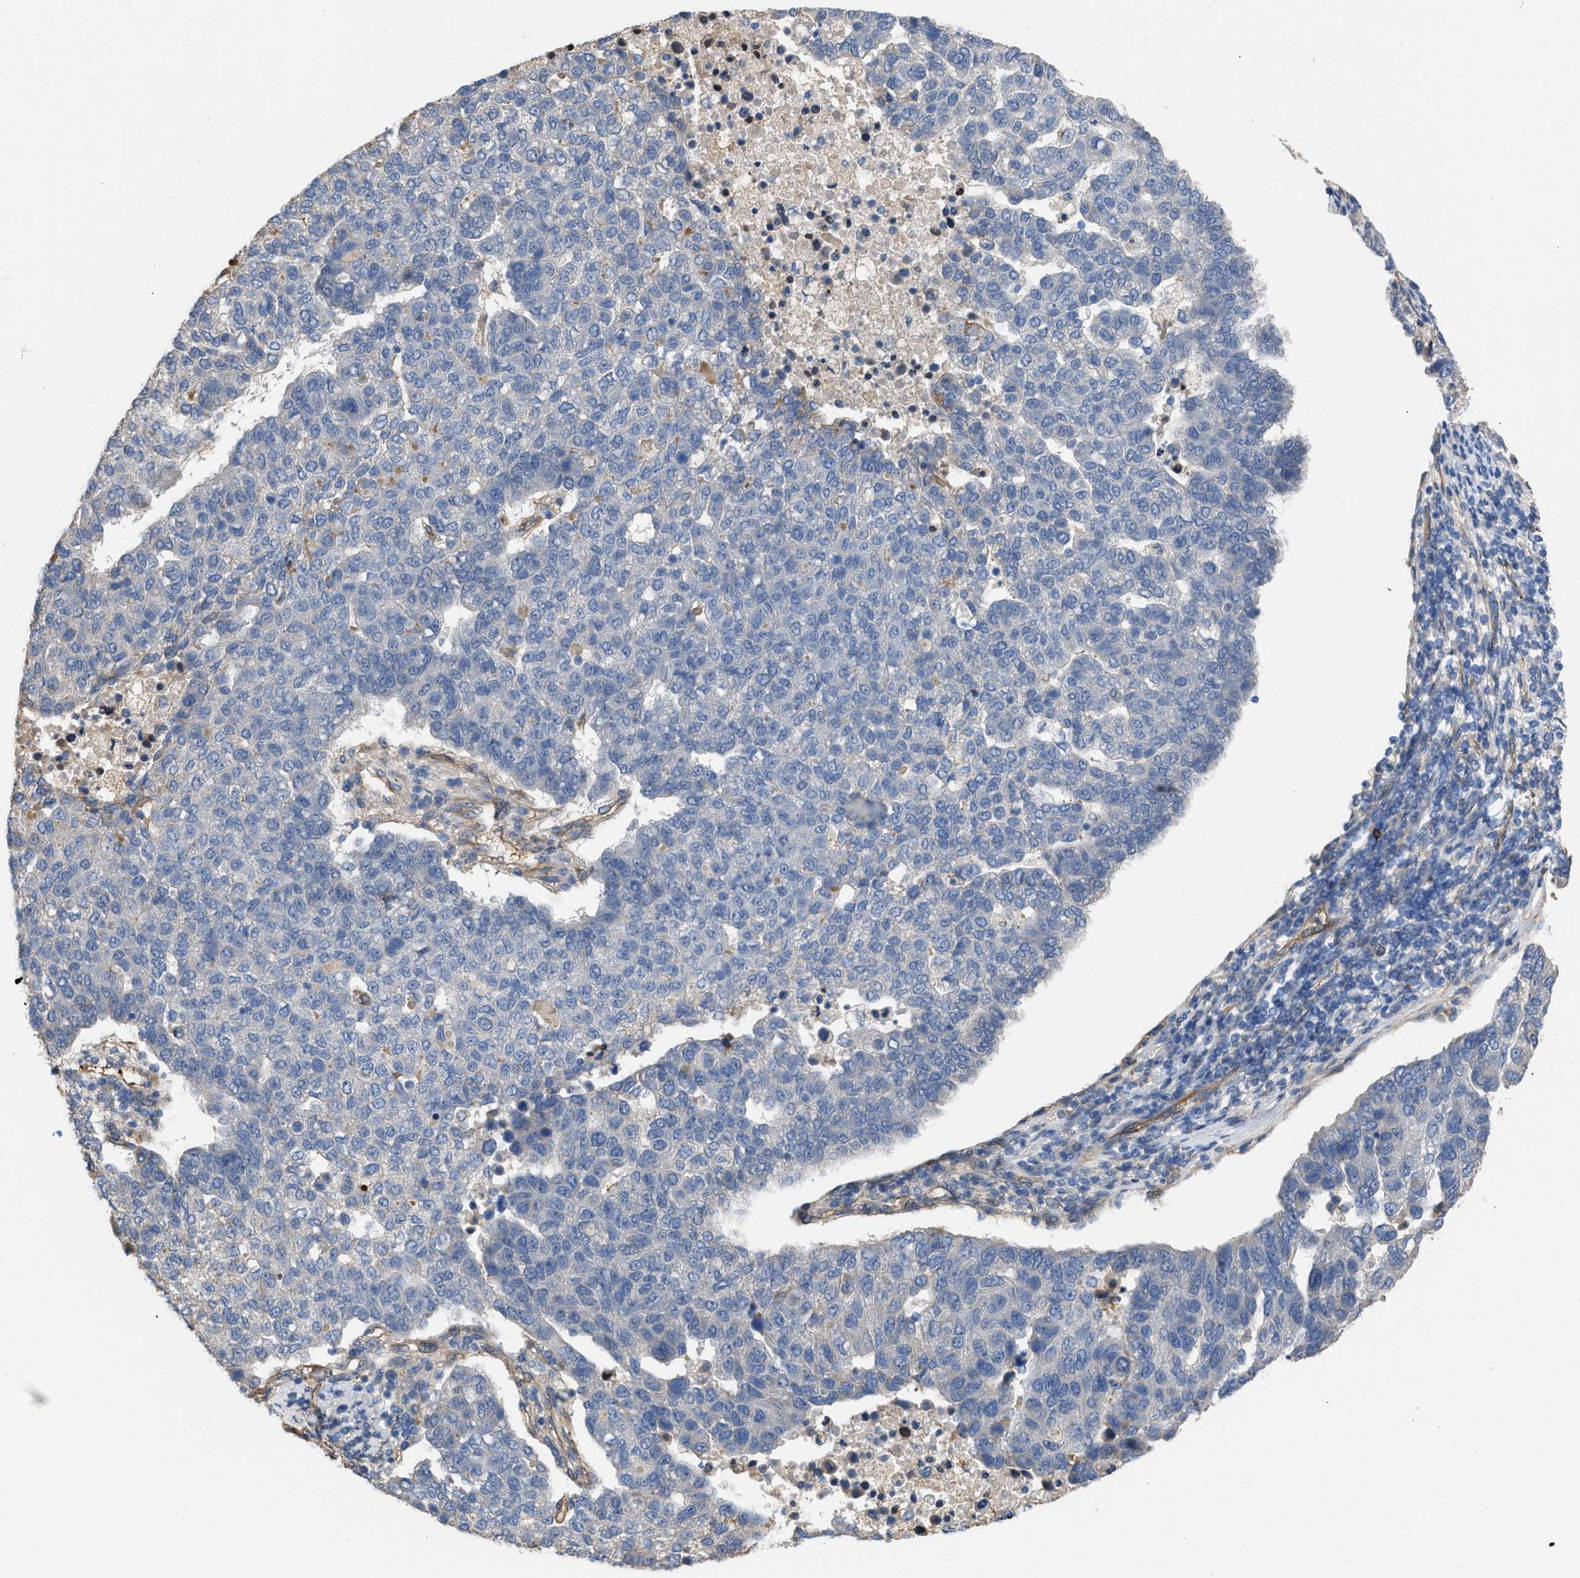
{"staining": {"intensity": "negative", "quantity": "none", "location": "none"}, "tissue": "pancreatic cancer", "cell_type": "Tumor cells", "image_type": "cancer", "snomed": [{"axis": "morphology", "description": "Adenocarcinoma, NOS"}, {"axis": "topography", "description": "Pancreas"}], "caption": "An immunohistochemistry histopathology image of pancreatic adenocarcinoma is shown. There is no staining in tumor cells of pancreatic adenocarcinoma.", "gene": "SLC4A11", "patient": {"sex": "female", "age": 61}}